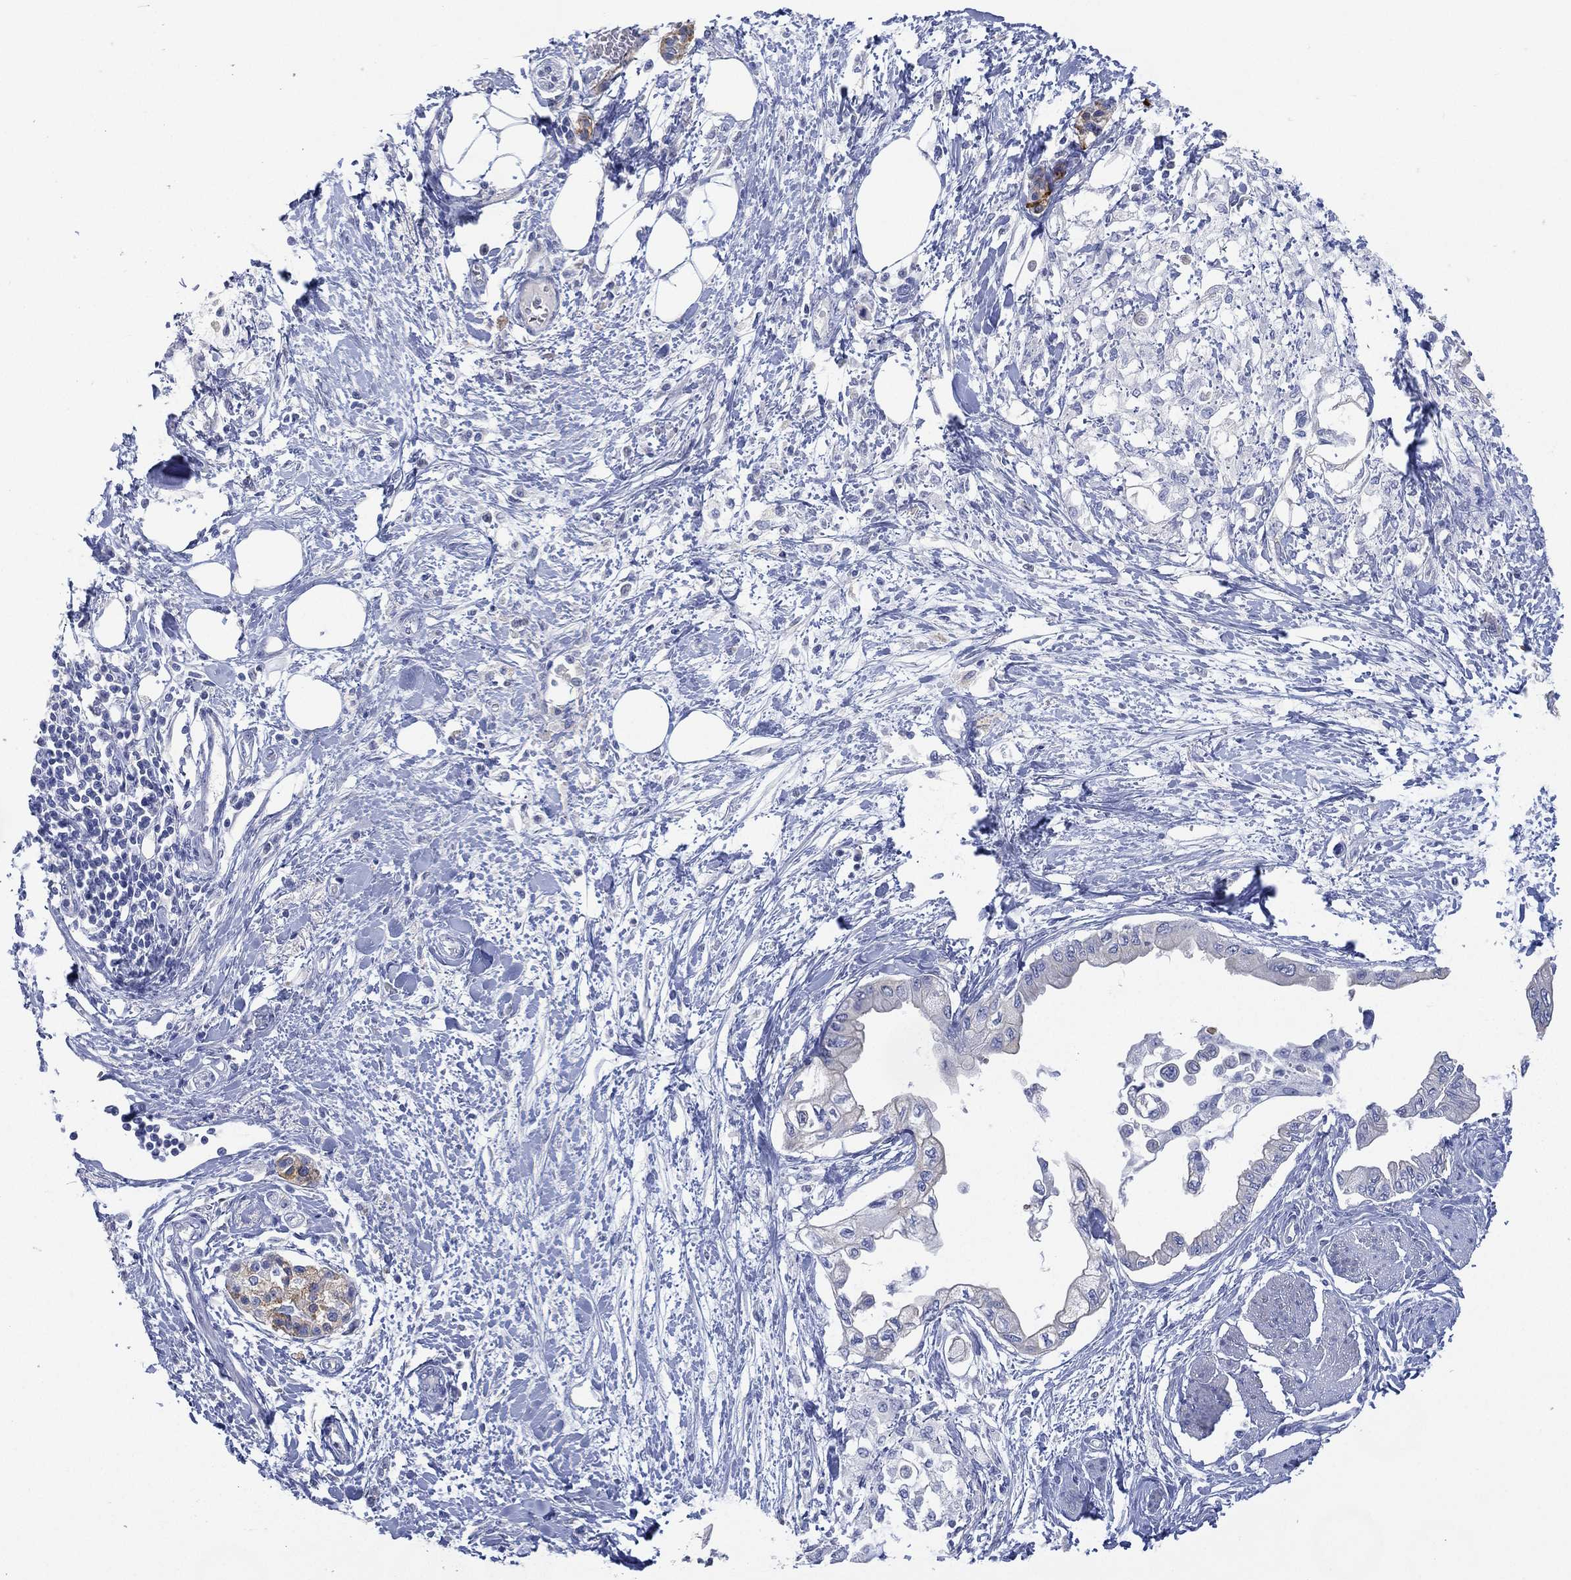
{"staining": {"intensity": "negative", "quantity": "none", "location": "none"}, "tissue": "pancreatic cancer", "cell_type": "Tumor cells", "image_type": "cancer", "snomed": [{"axis": "morphology", "description": "Normal tissue, NOS"}, {"axis": "morphology", "description": "Adenocarcinoma, NOS"}, {"axis": "topography", "description": "Pancreas"}, {"axis": "topography", "description": "Duodenum"}], "caption": "IHC of adenocarcinoma (pancreatic) exhibits no staining in tumor cells.", "gene": "FMO1", "patient": {"sex": "female", "age": 60}}